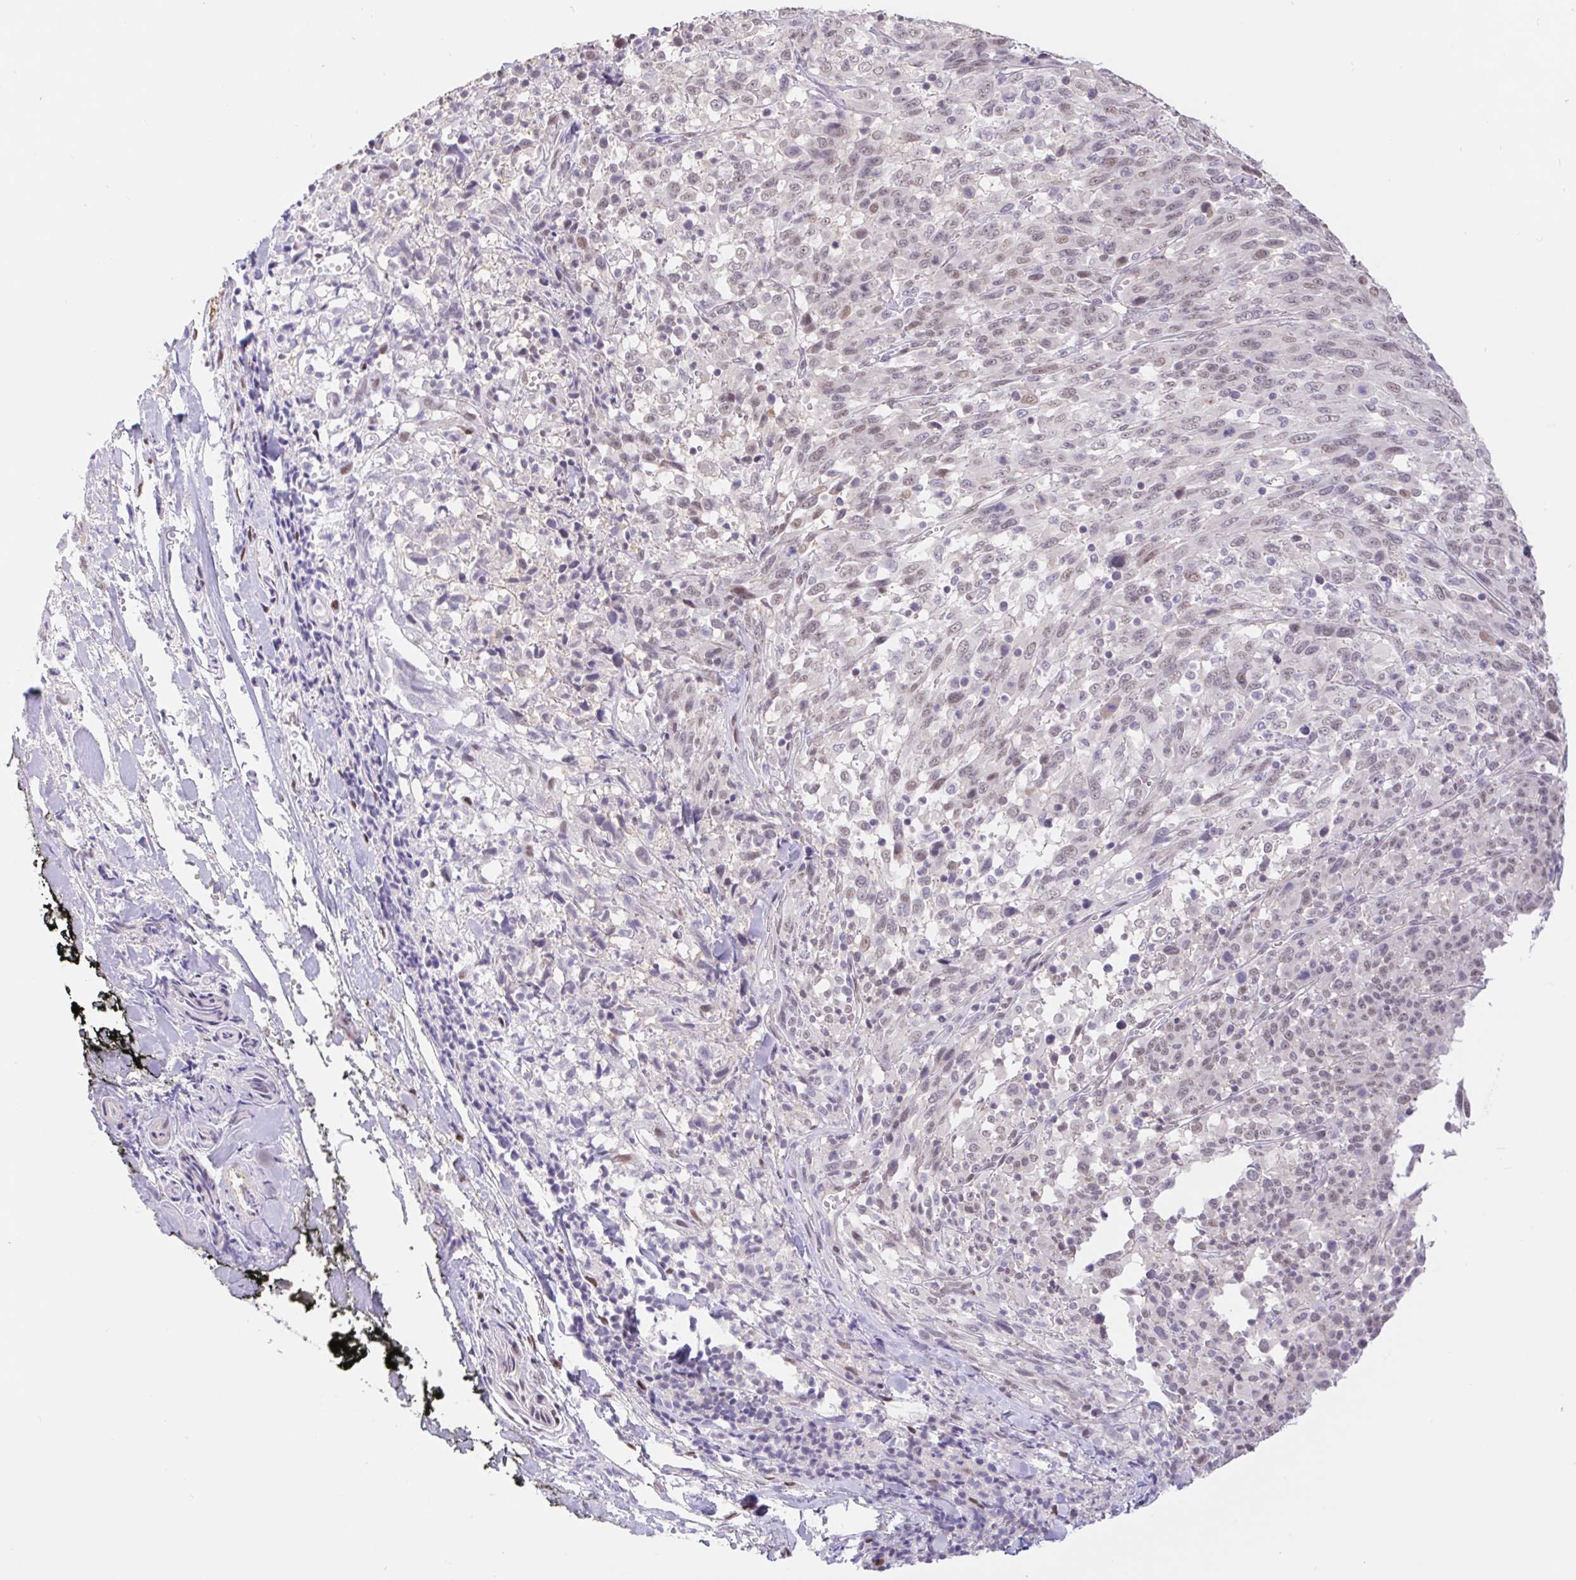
{"staining": {"intensity": "weak", "quantity": "25%-75%", "location": "nuclear"}, "tissue": "melanoma", "cell_type": "Tumor cells", "image_type": "cancer", "snomed": [{"axis": "morphology", "description": "Malignant melanoma, NOS"}, {"axis": "topography", "description": "Skin"}], "caption": "Melanoma stained with DAB immunohistochemistry reveals low levels of weak nuclear expression in about 25%-75% of tumor cells.", "gene": "CAND1", "patient": {"sex": "female", "age": 91}}